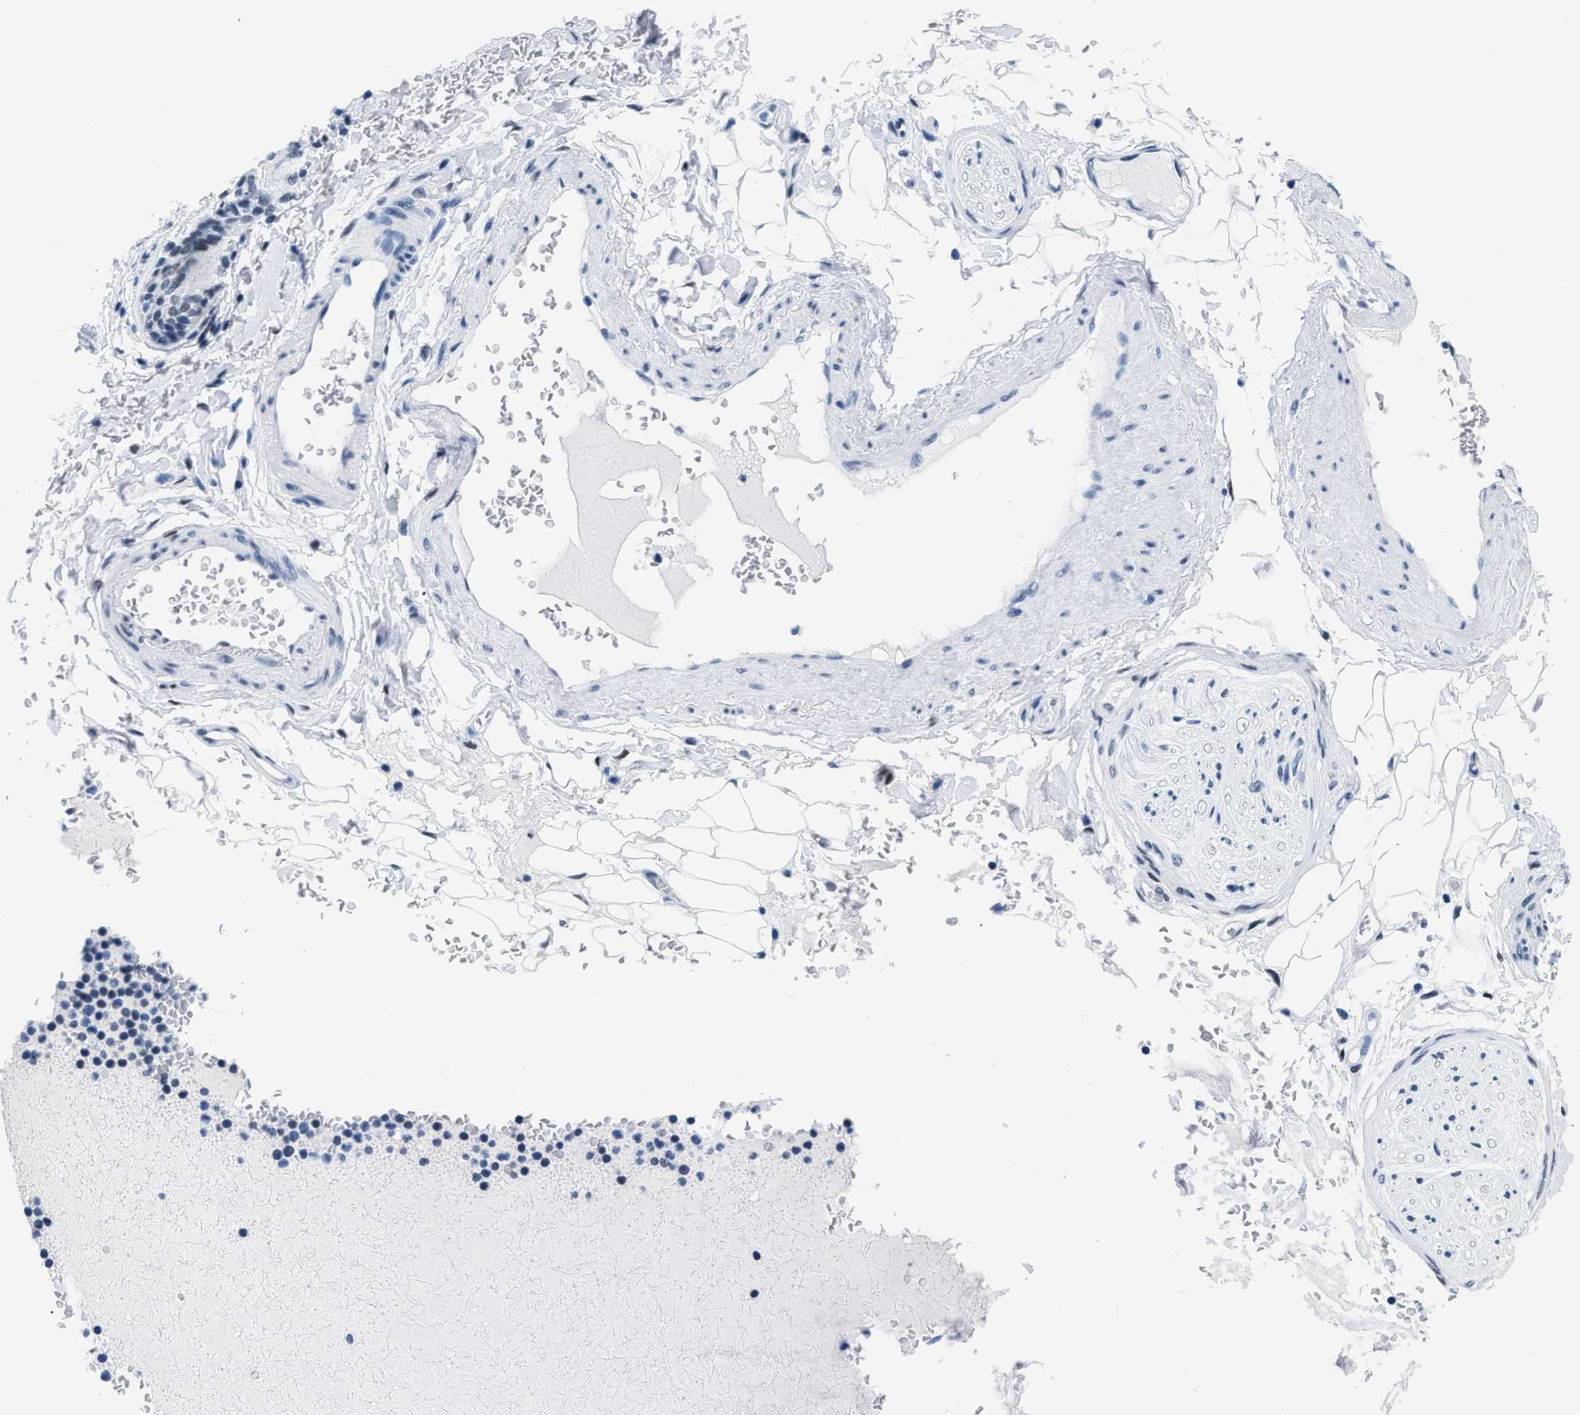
{"staining": {"intensity": "moderate", "quantity": "25%-75%", "location": "nuclear"}, "tissue": "bronchus", "cell_type": "Respiratory epithelial cells", "image_type": "normal", "snomed": [{"axis": "morphology", "description": "Normal tissue, NOS"}, {"axis": "topography", "description": "Cartilage tissue"}], "caption": "Respiratory epithelial cells demonstrate moderate nuclear staining in about 25%-75% of cells in unremarkable bronchus. (brown staining indicates protein expression, while blue staining denotes nuclei).", "gene": "CTBP1", "patient": {"sex": "female", "age": 63}}